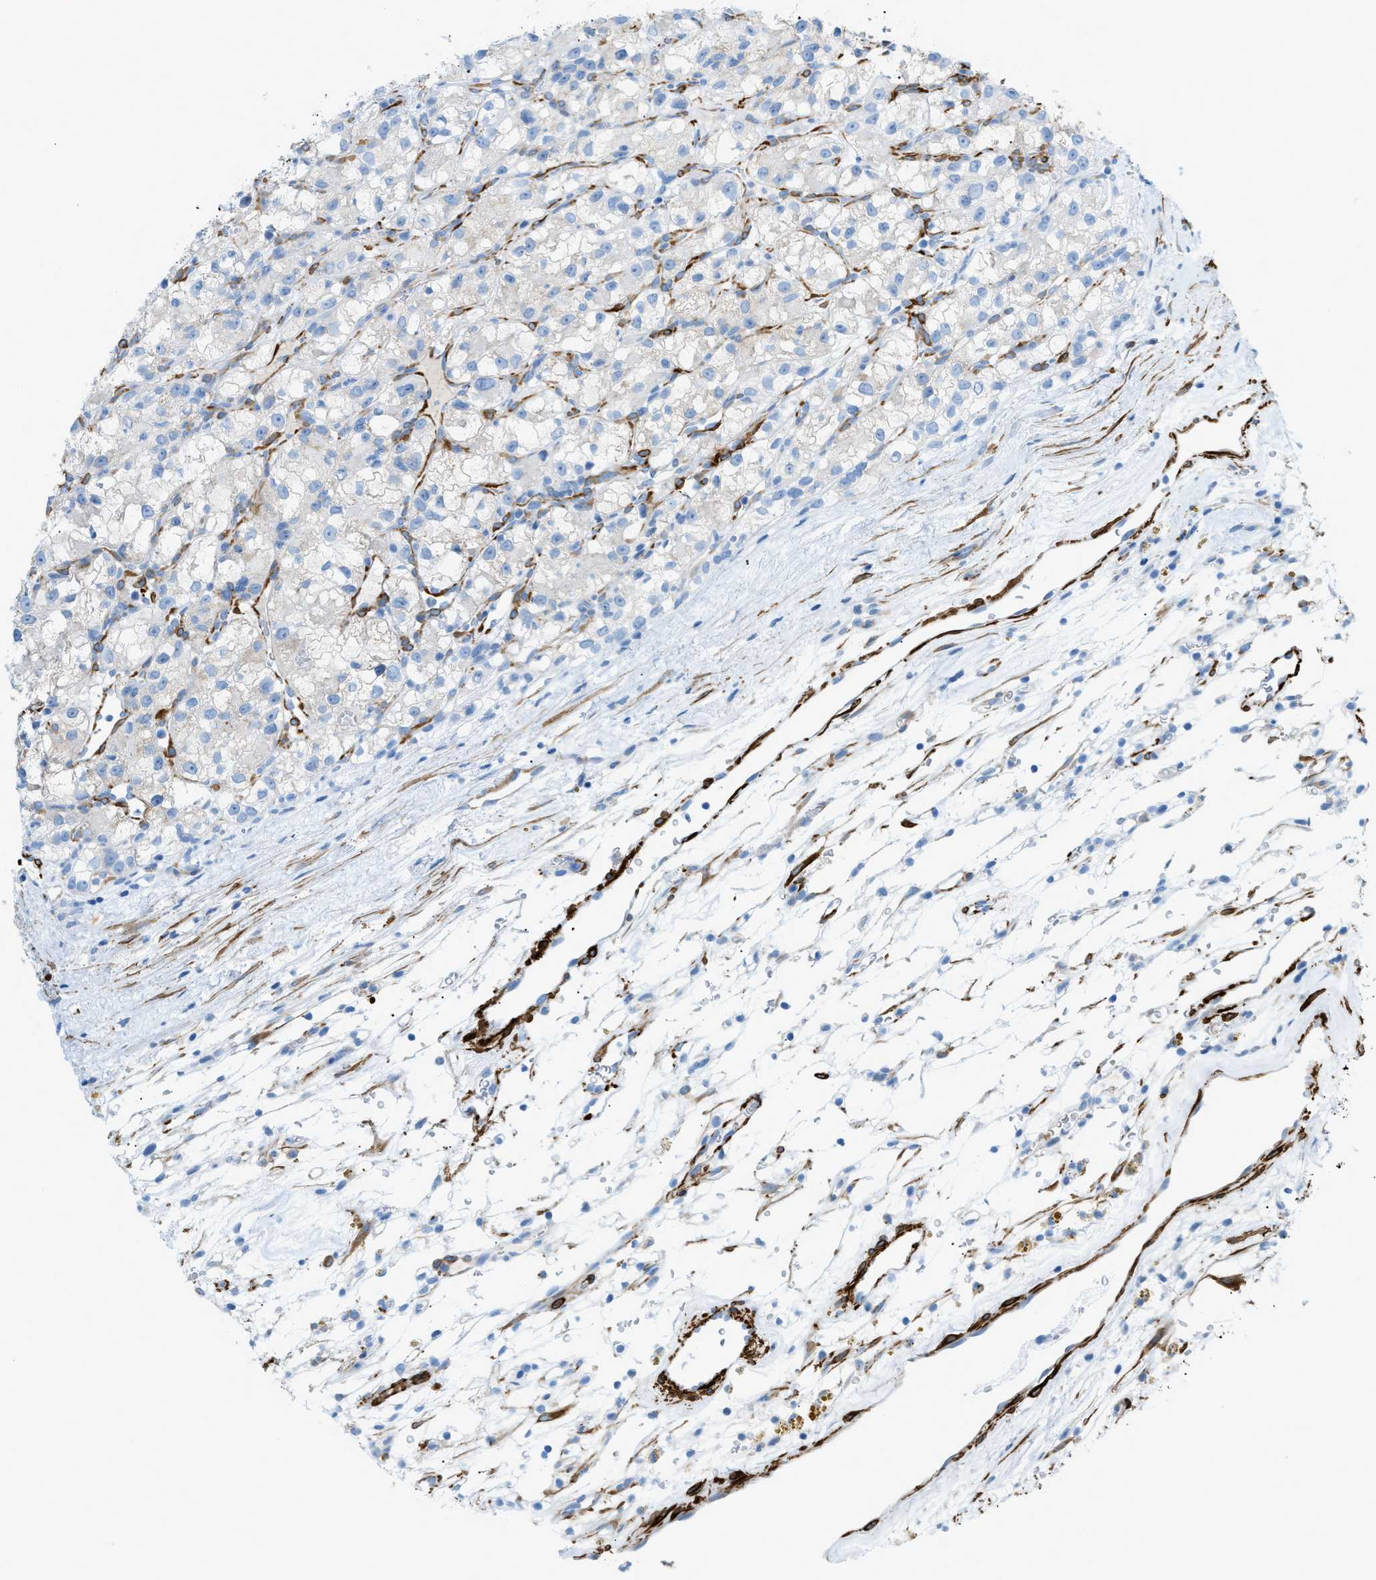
{"staining": {"intensity": "negative", "quantity": "none", "location": "none"}, "tissue": "renal cancer", "cell_type": "Tumor cells", "image_type": "cancer", "snomed": [{"axis": "morphology", "description": "Adenocarcinoma, NOS"}, {"axis": "topography", "description": "Kidney"}], "caption": "This is an IHC image of renal adenocarcinoma. There is no staining in tumor cells.", "gene": "MYH11", "patient": {"sex": "female", "age": 57}}